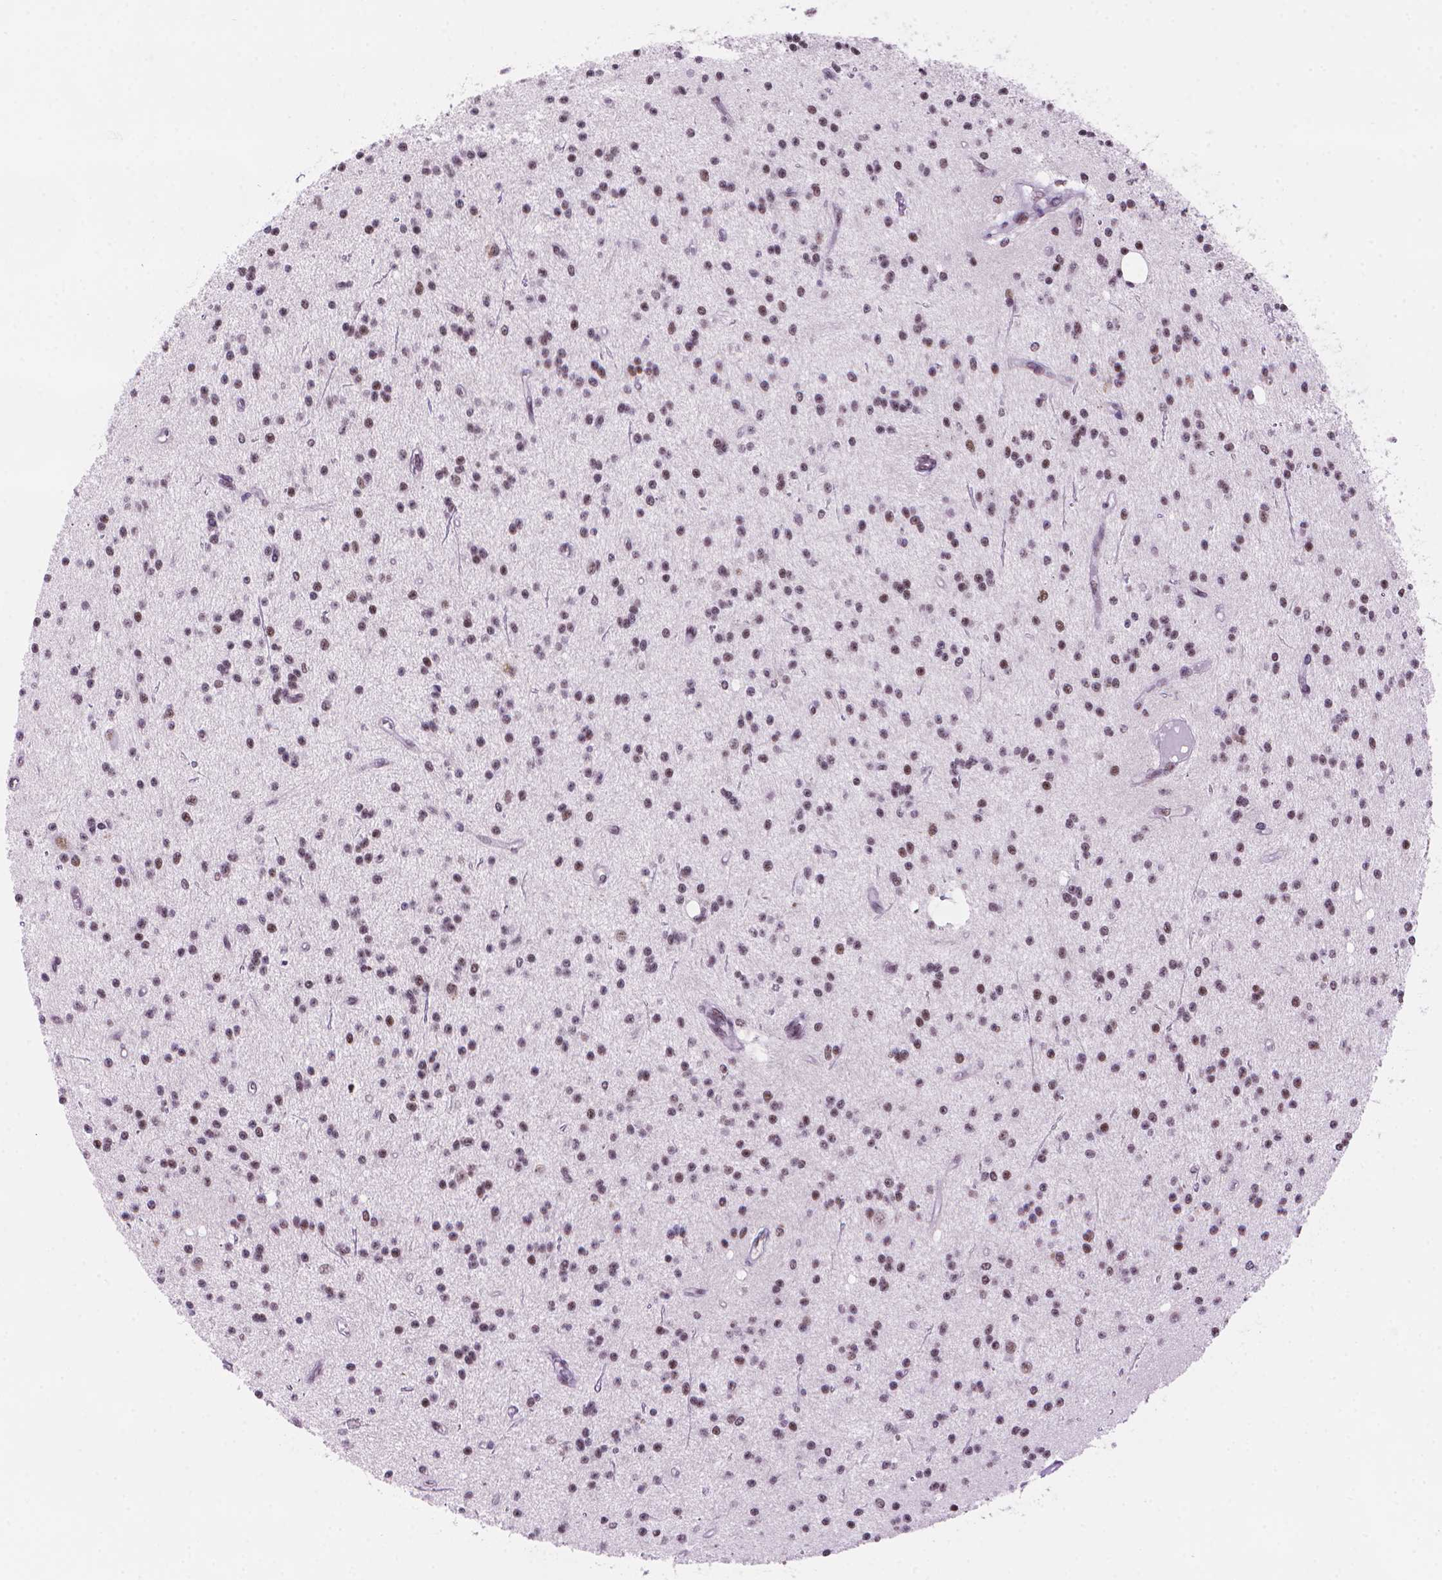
{"staining": {"intensity": "moderate", "quantity": "25%-75%", "location": "nuclear"}, "tissue": "glioma", "cell_type": "Tumor cells", "image_type": "cancer", "snomed": [{"axis": "morphology", "description": "Glioma, malignant, Low grade"}, {"axis": "topography", "description": "Brain"}], "caption": "Immunohistochemistry (IHC) of malignant glioma (low-grade) demonstrates medium levels of moderate nuclear staining in approximately 25%-75% of tumor cells. (IHC, brightfield microscopy, high magnification).", "gene": "RPA4", "patient": {"sex": "male", "age": 27}}